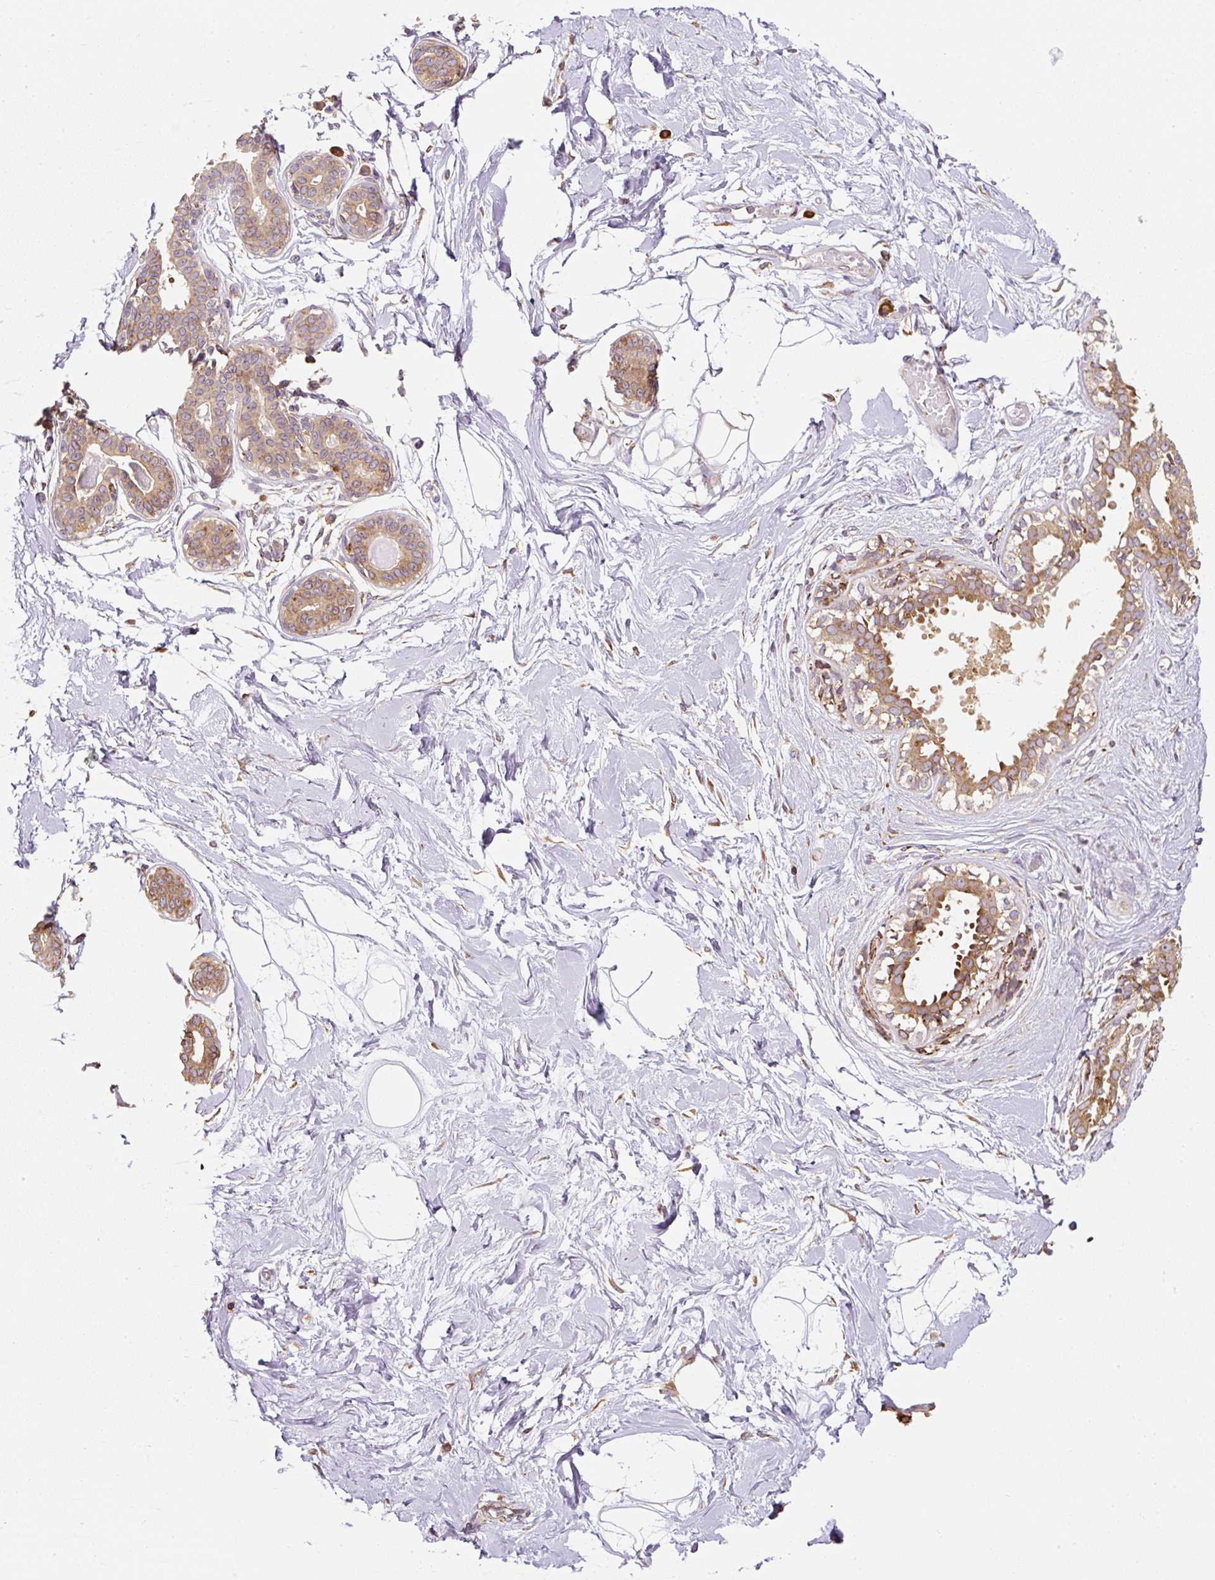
{"staining": {"intensity": "negative", "quantity": "none", "location": "none"}, "tissue": "breast", "cell_type": "Adipocytes", "image_type": "normal", "snomed": [{"axis": "morphology", "description": "Normal tissue, NOS"}, {"axis": "topography", "description": "Breast"}], "caption": "An image of breast stained for a protein exhibits no brown staining in adipocytes. The staining is performed using DAB brown chromogen with nuclei counter-stained in using hematoxylin.", "gene": "PRKCSH", "patient": {"sex": "female", "age": 45}}